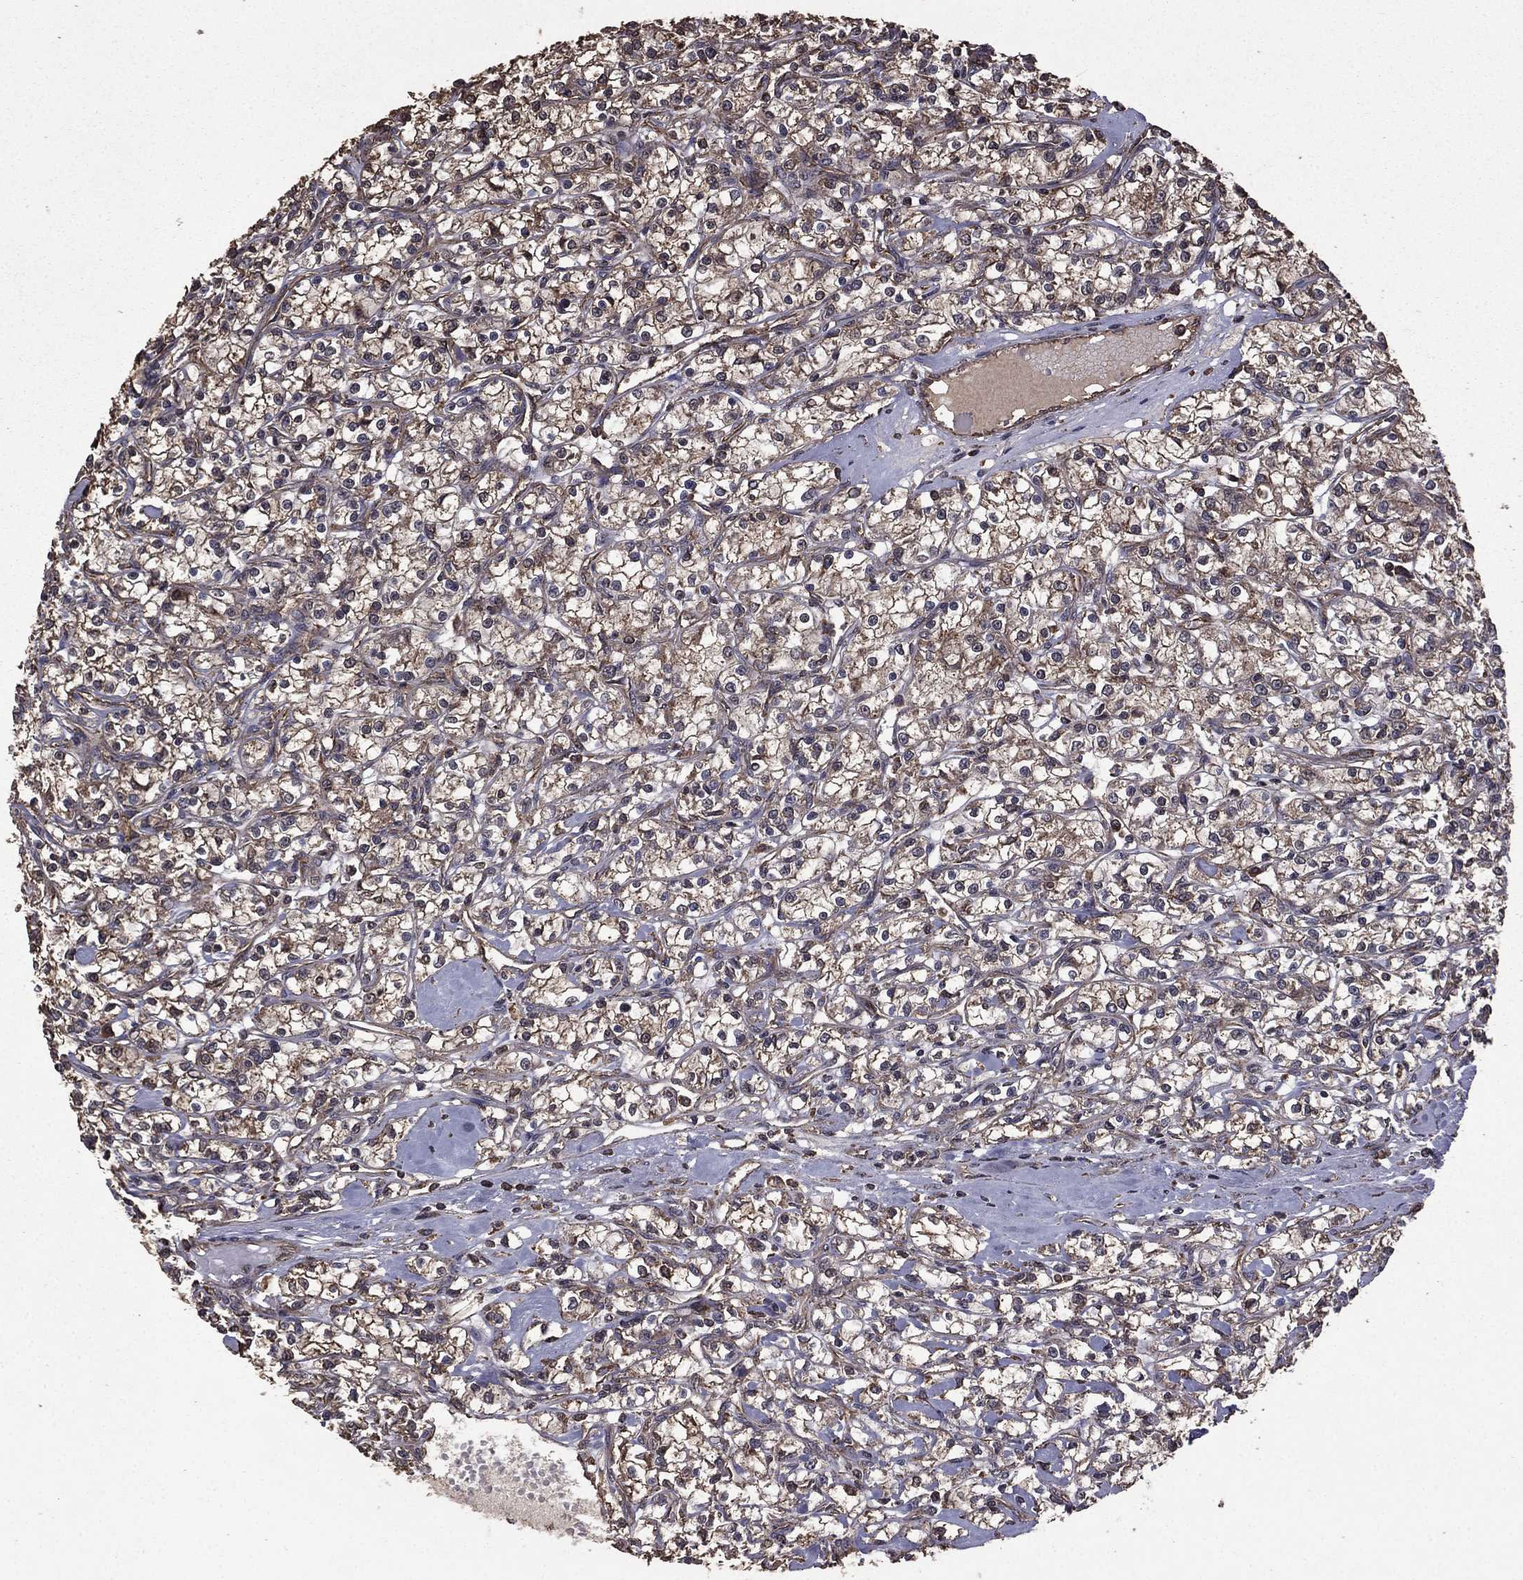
{"staining": {"intensity": "weak", "quantity": "25%-75%", "location": "cytoplasmic/membranous"}, "tissue": "renal cancer", "cell_type": "Tumor cells", "image_type": "cancer", "snomed": [{"axis": "morphology", "description": "Adenocarcinoma, NOS"}, {"axis": "topography", "description": "Kidney"}], "caption": "A low amount of weak cytoplasmic/membranous staining is identified in about 25%-75% of tumor cells in adenocarcinoma (renal) tissue. (Stains: DAB (3,3'-diaminobenzidine) in brown, nuclei in blue, Microscopy: brightfield microscopy at high magnification).", "gene": "BIRC6", "patient": {"sex": "female", "age": 59}}